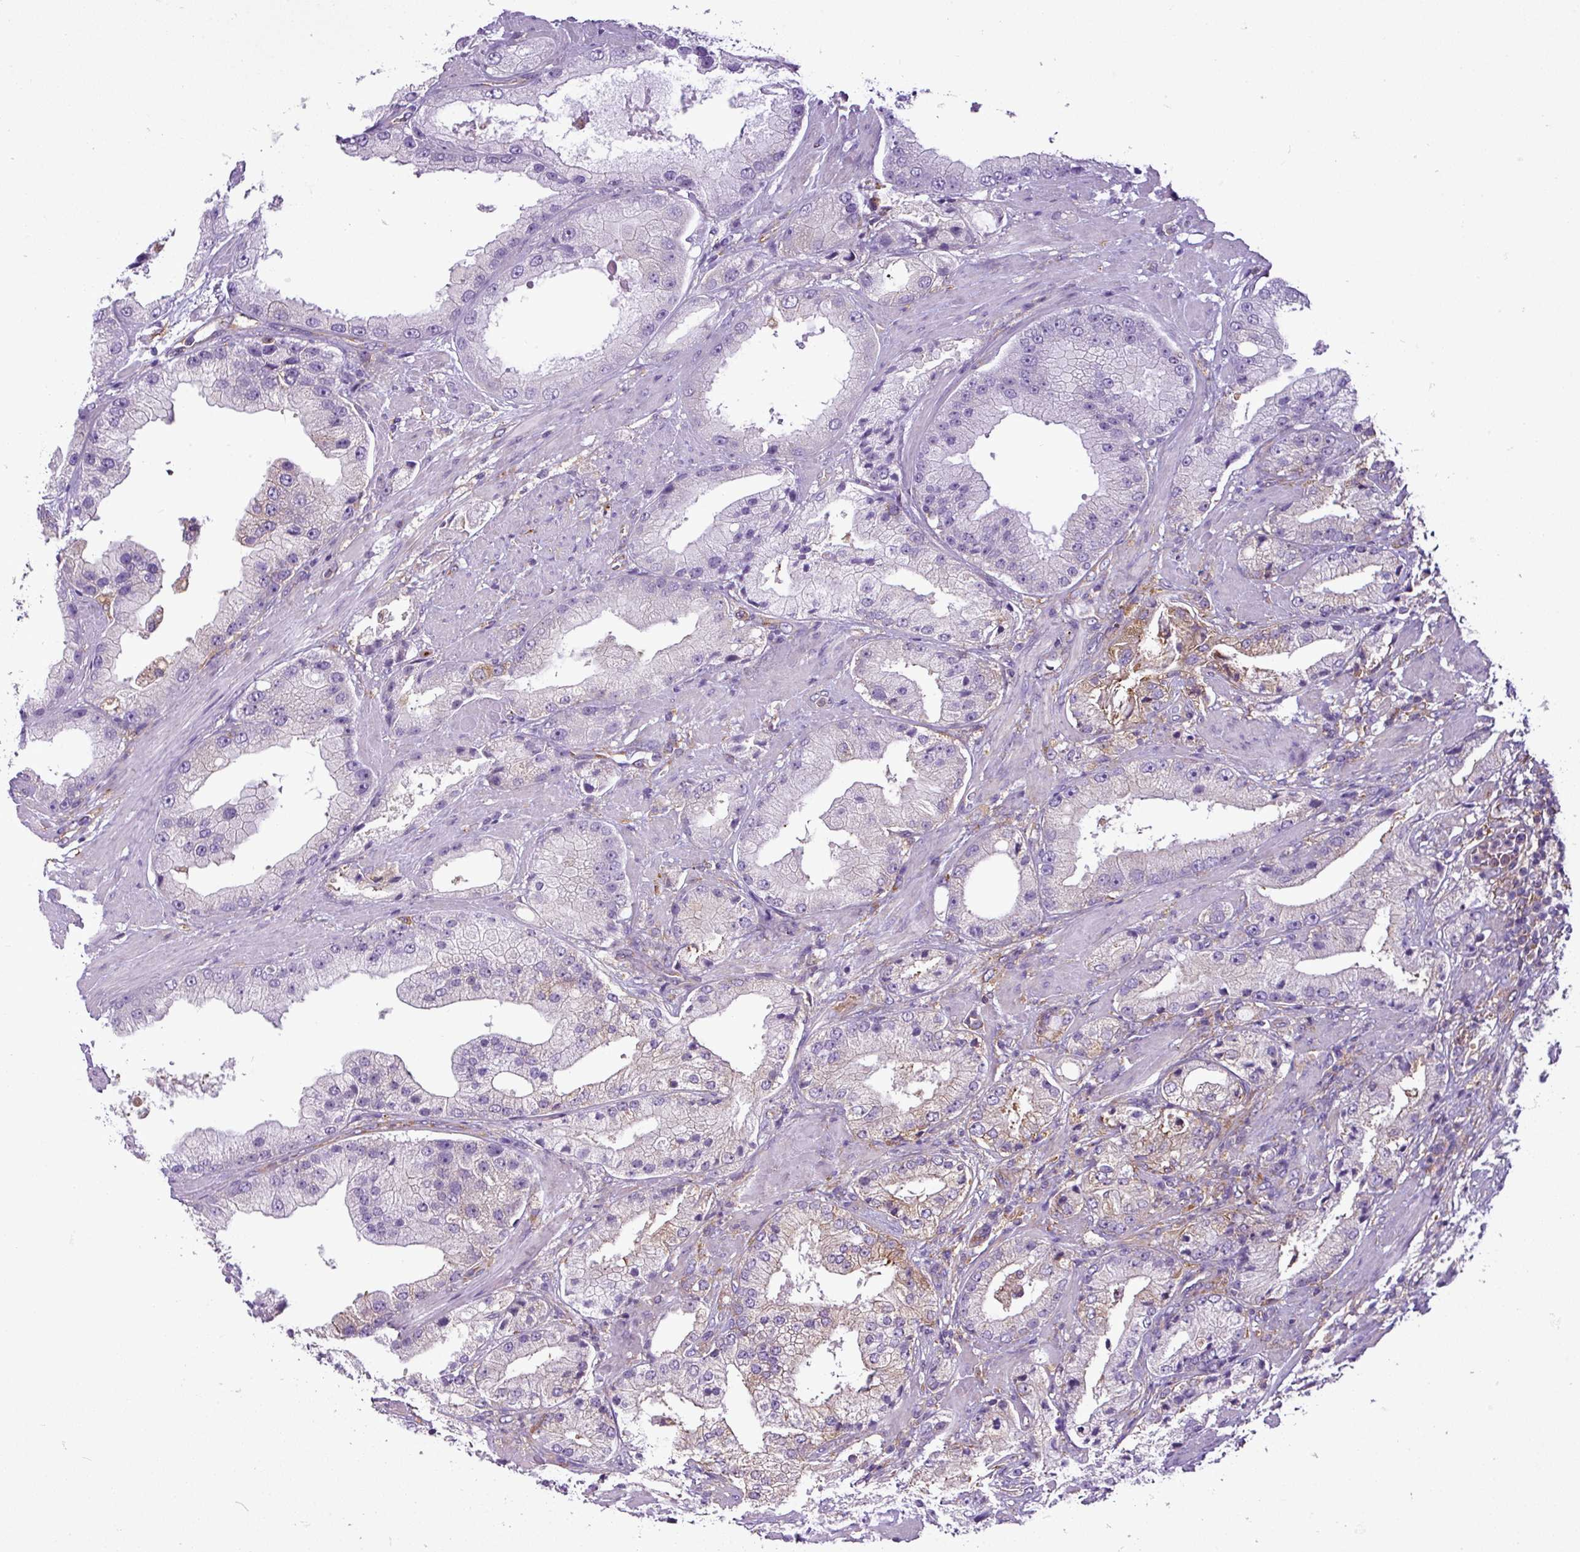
{"staining": {"intensity": "negative", "quantity": "none", "location": "none"}, "tissue": "prostate cancer", "cell_type": "Tumor cells", "image_type": "cancer", "snomed": [{"axis": "morphology", "description": "Adenocarcinoma, Low grade"}, {"axis": "topography", "description": "Prostate"}], "caption": "Tumor cells show no significant staining in prostate cancer.", "gene": "XNDC1N", "patient": {"sex": "male", "age": 67}}